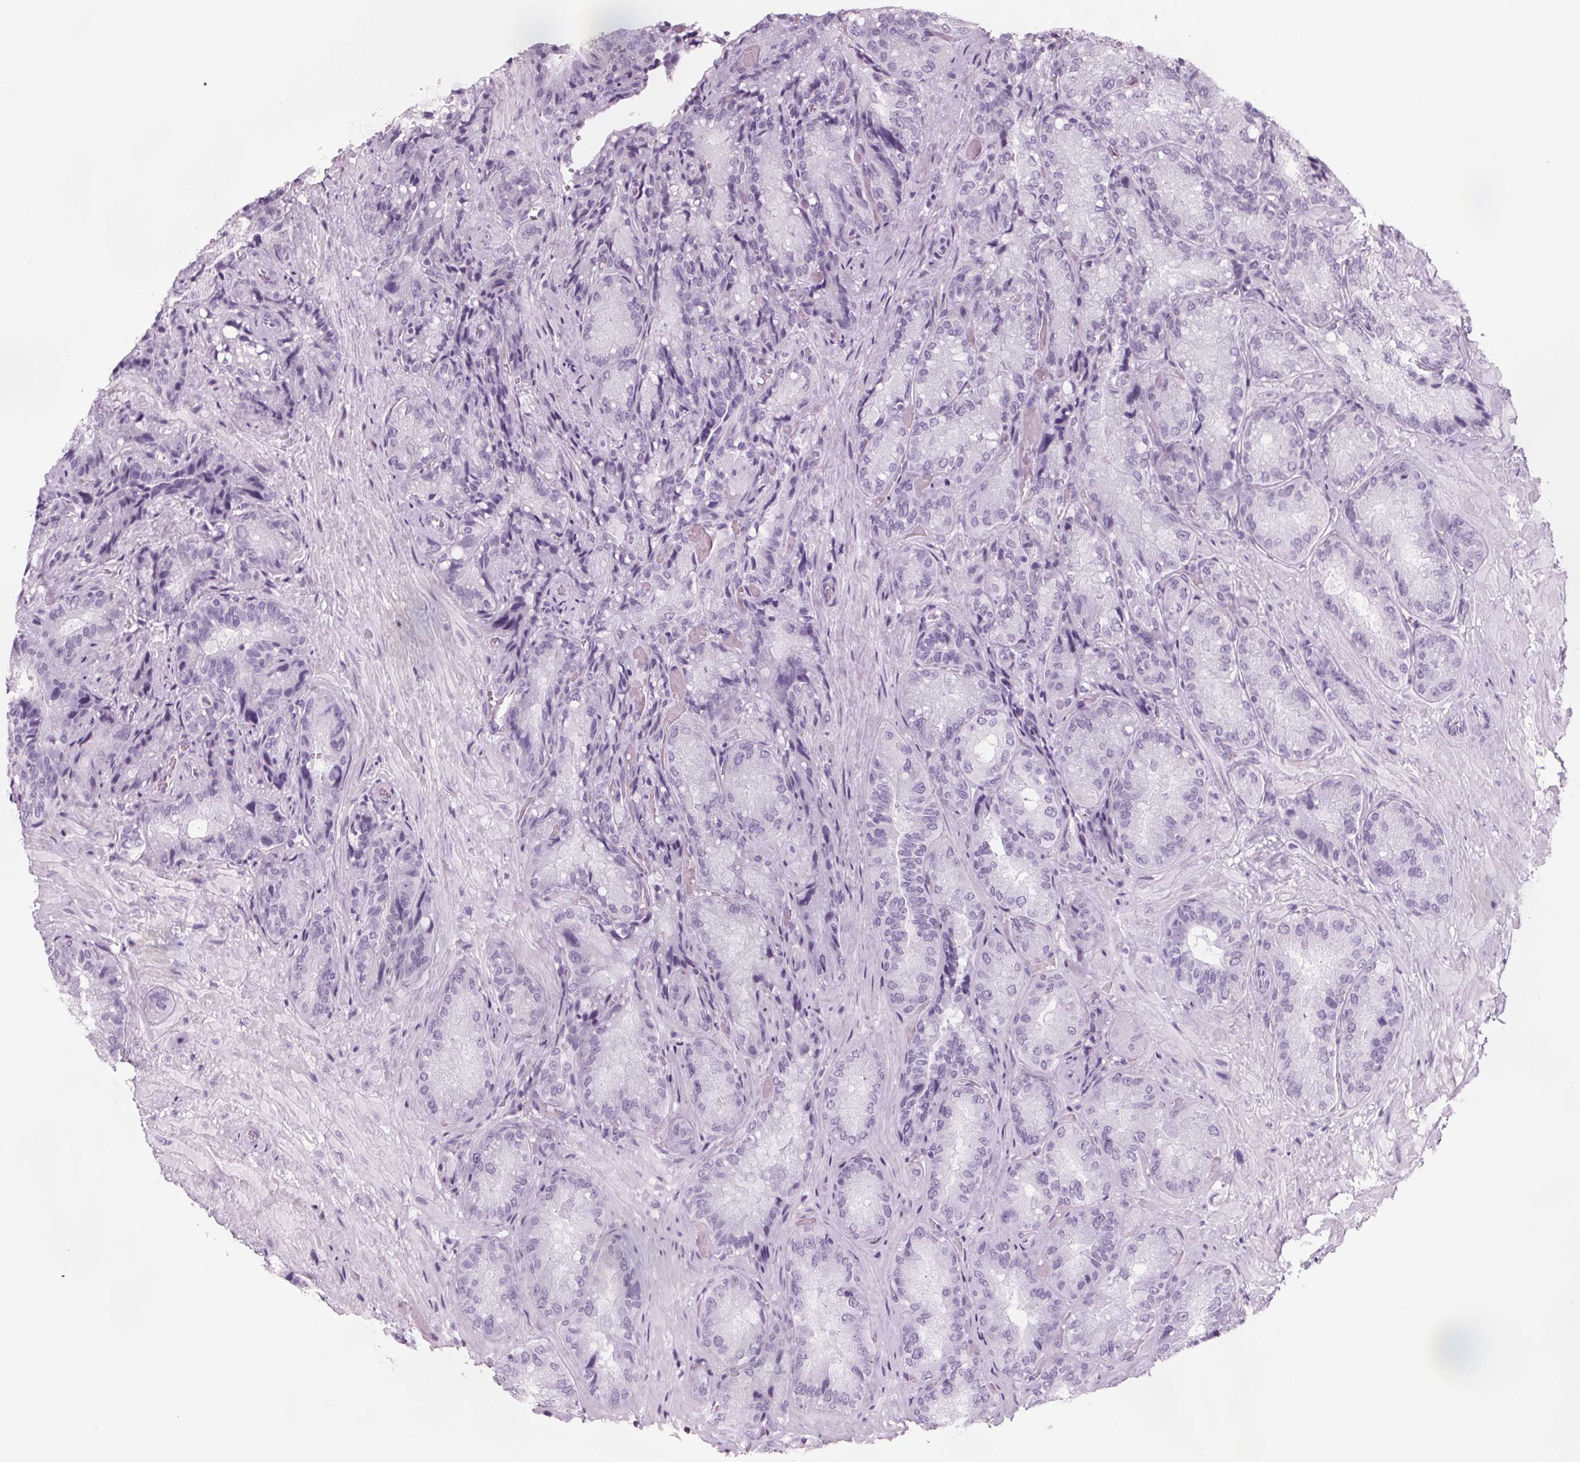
{"staining": {"intensity": "negative", "quantity": "none", "location": "none"}, "tissue": "seminal vesicle", "cell_type": "Glandular cells", "image_type": "normal", "snomed": [{"axis": "morphology", "description": "Normal tissue, NOS"}, {"axis": "topography", "description": "Seminal veicle"}], "caption": "Immunohistochemistry histopathology image of normal human seminal vesicle stained for a protein (brown), which shows no expression in glandular cells. (Stains: DAB IHC with hematoxylin counter stain, Microscopy: brightfield microscopy at high magnification).", "gene": "DNTTIP2", "patient": {"sex": "male", "age": 57}}